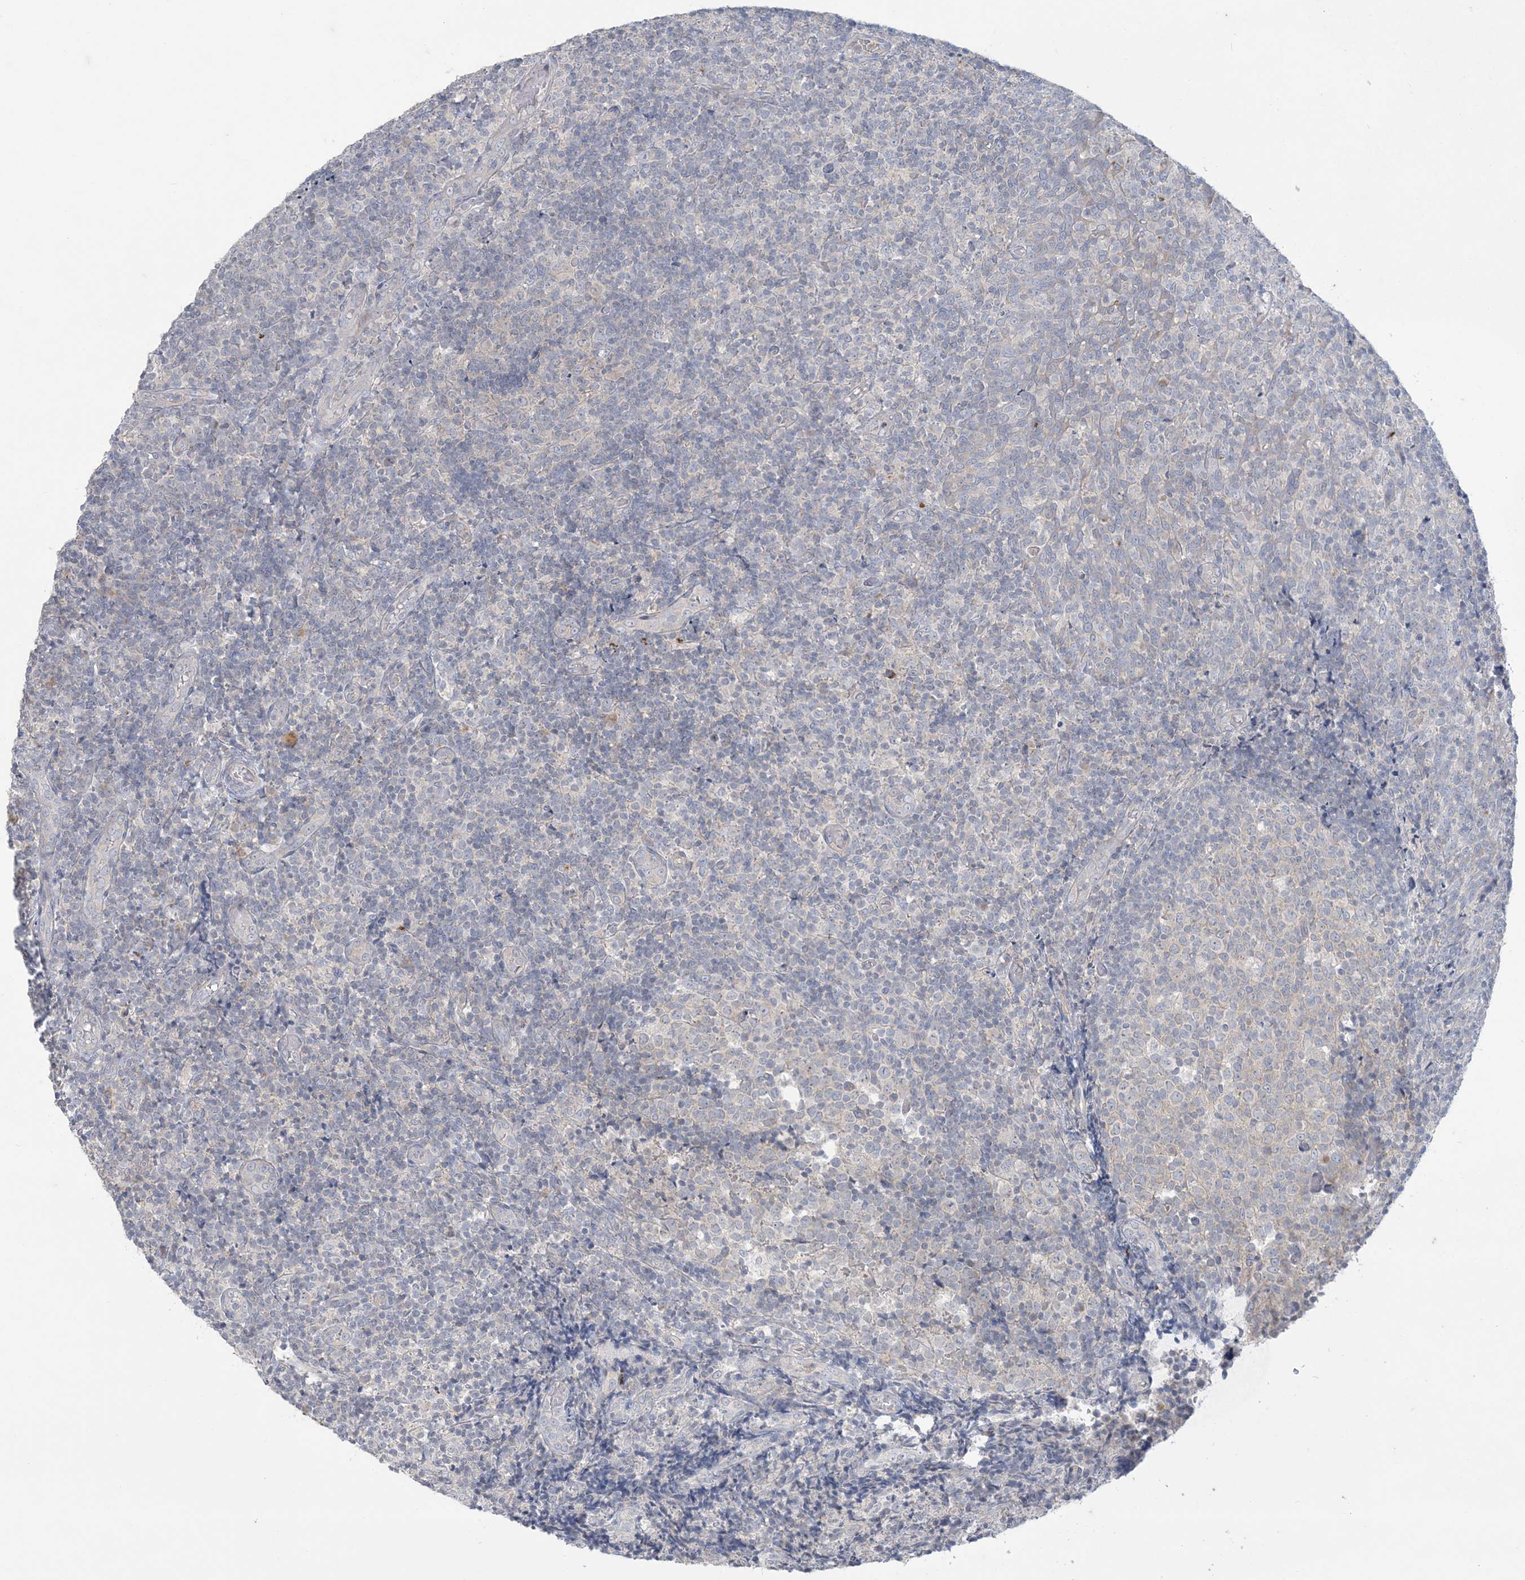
{"staining": {"intensity": "negative", "quantity": "none", "location": "none"}, "tissue": "tonsil", "cell_type": "Germinal center cells", "image_type": "normal", "snomed": [{"axis": "morphology", "description": "Normal tissue, NOS"}, {"axis": "topography", "description": "Tonsil"}], "caption": "Tonsil stained for a protein using immunohistochemistry reveals no staining germinal center cells.", "gene": "KIF3A", "patient": {"sex": "female", "age": 19}}